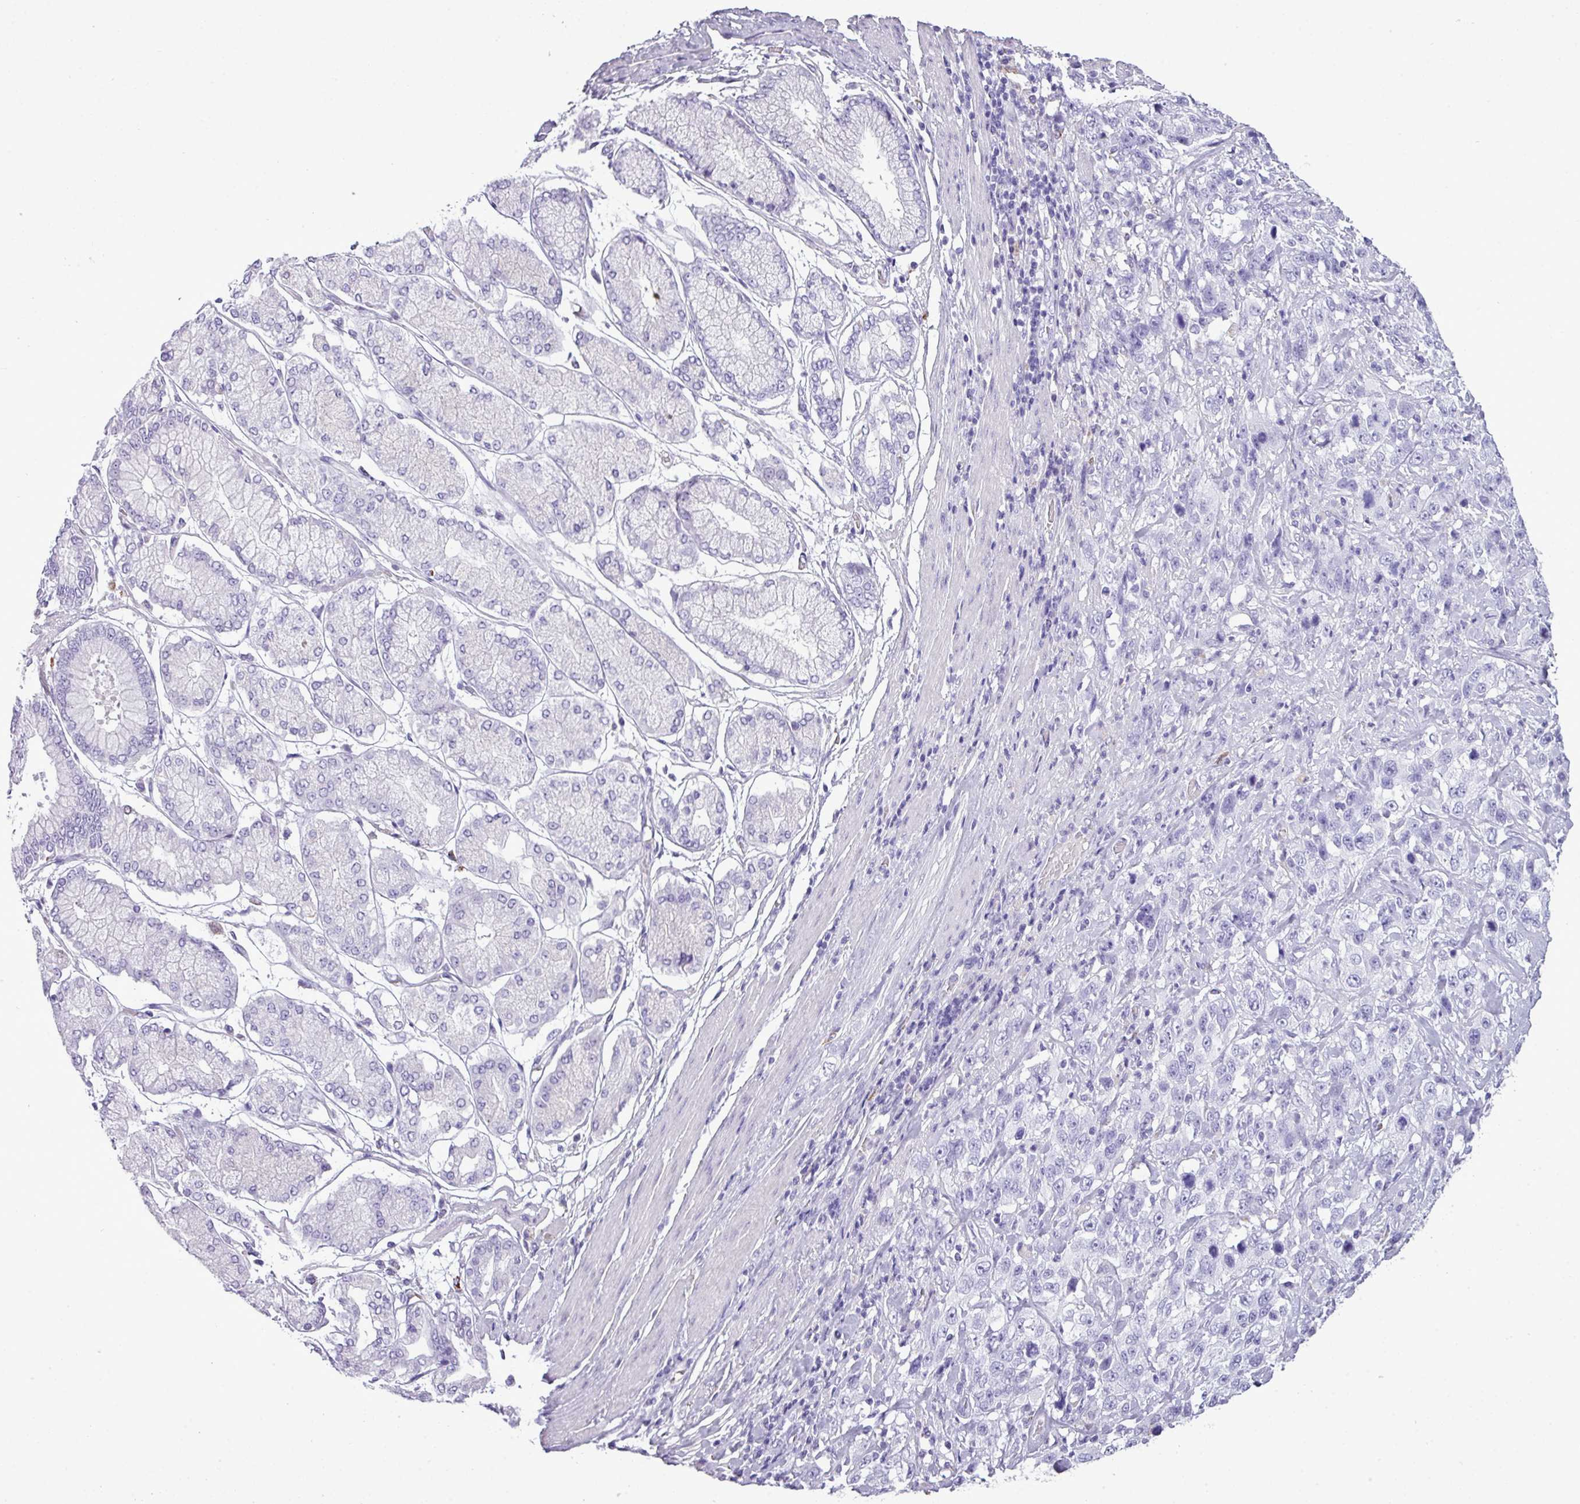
{"staining": {"intensity": "negative", "quantity": "none", "location": "none"}, "tissue": "stomach cancer", "cell_type": "Tumor cells", "image_type": "cancer", "snomed": [{"axis": "morphology", "description": "Normal tissue, NOS"}, {"axis": "morphology", "description": "Adenocarcinoma, NOS"}, {"axis": "topography", "description": "Lymph node"}, {"axis": "topography", "description": "Stomach"}], "caption": "This is an immunohistochemistry (IHC) micrograph of human adenocarcinoma (stomach). There is no staining in tumor cells.", "gene": "RBMXL2", "patient": {"sex": "male", "age": 48}}